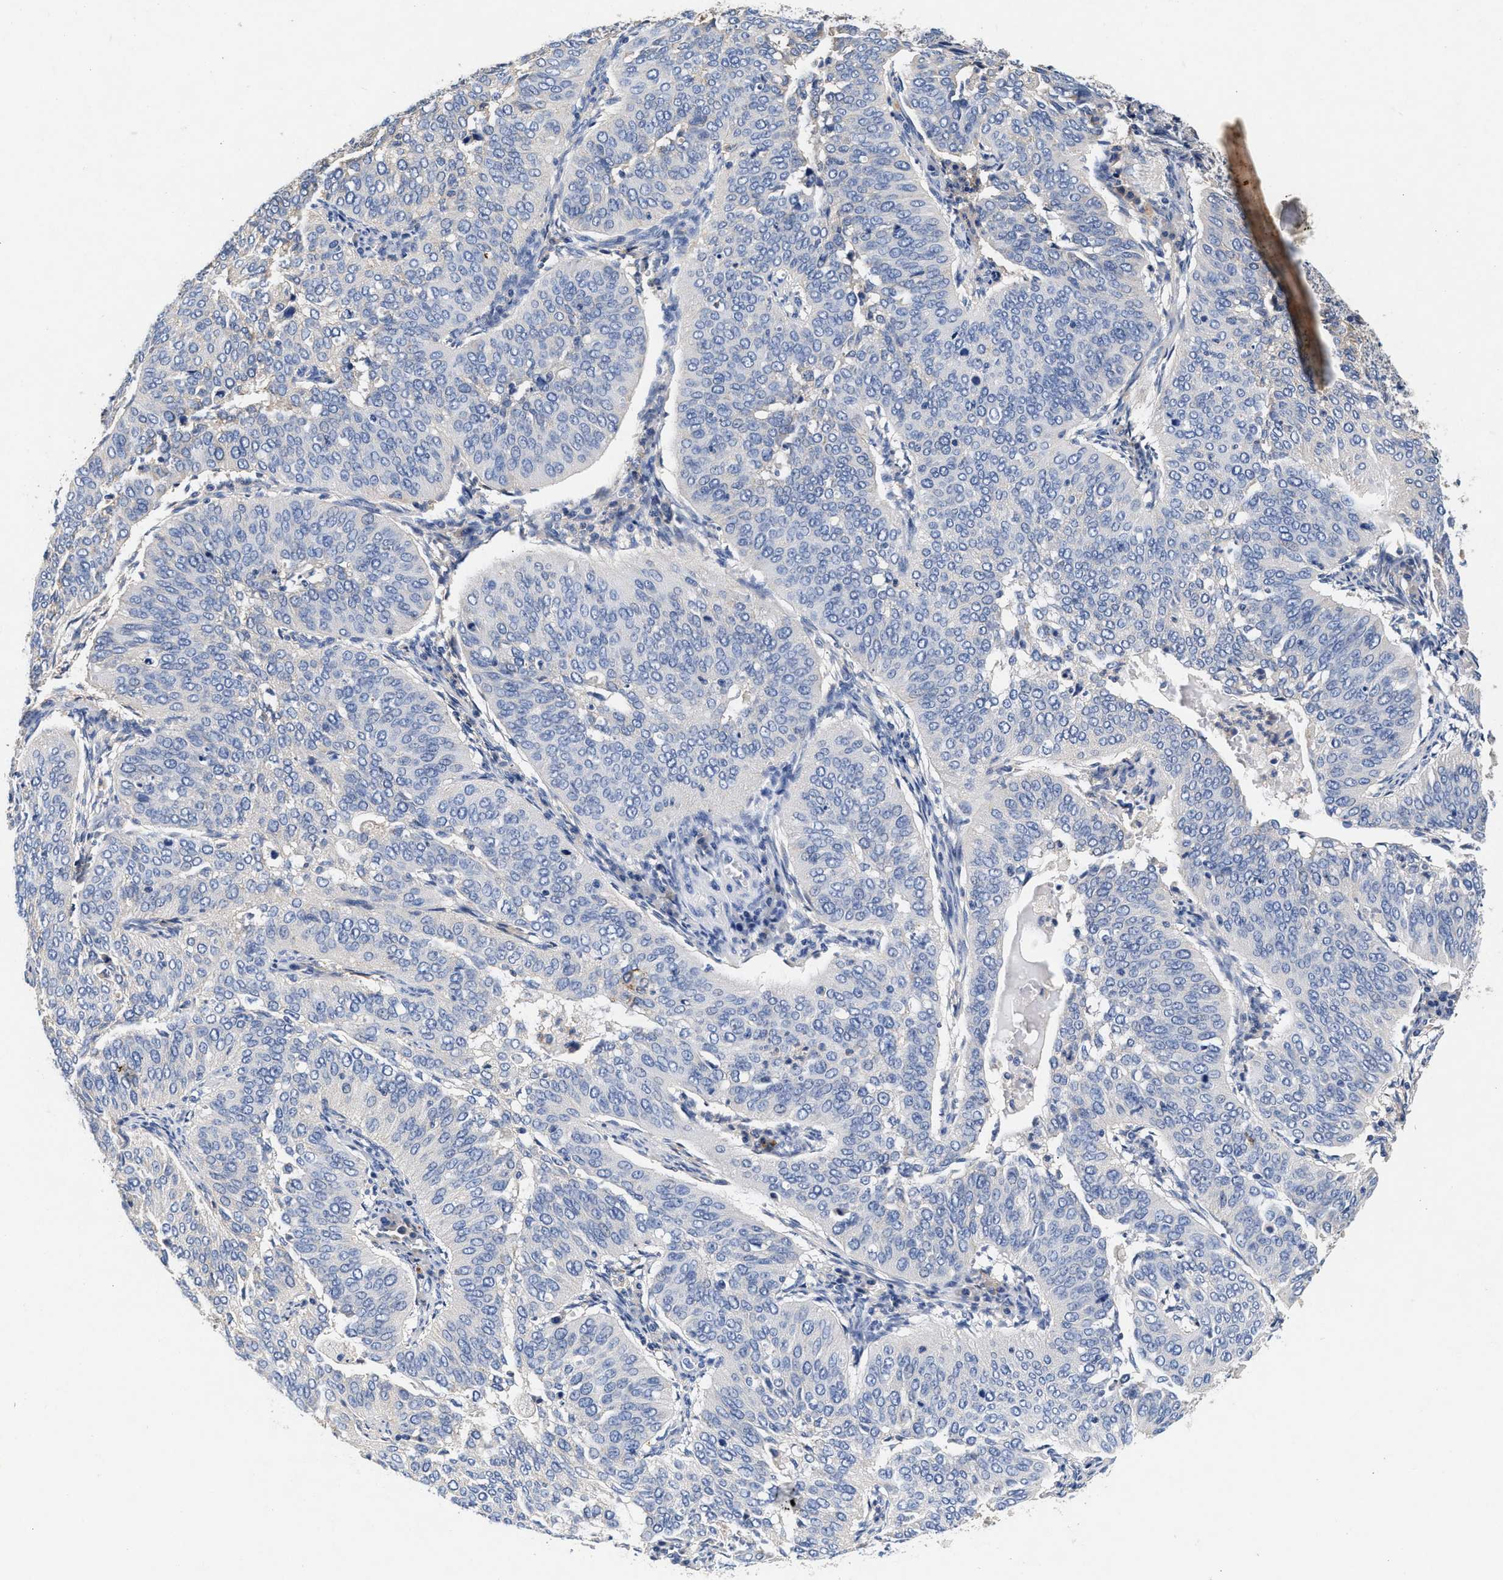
{"staining": {"intensity": "negative", "quantity": "none", "location": "none"}, "tissue": "cervical cancer", "cell_type": "Tumor cells", "image_type": "cancer", "snomed": [{"axis": "morphology", "description": "Normal tissue, NOS"}, {"axis": "morphology", "description": "Squamous cell carcinoma, NOS"}, {"axis": "topography", "description": "Cervix"}], "caption": "DAB (3,3'-diaminobenzidine) immunohistochemical staining of human cervical cancer reveals no significant staining in tumor cells.", "gene": "GNAI3", "patient": {"sex": "female", "age": 39}}